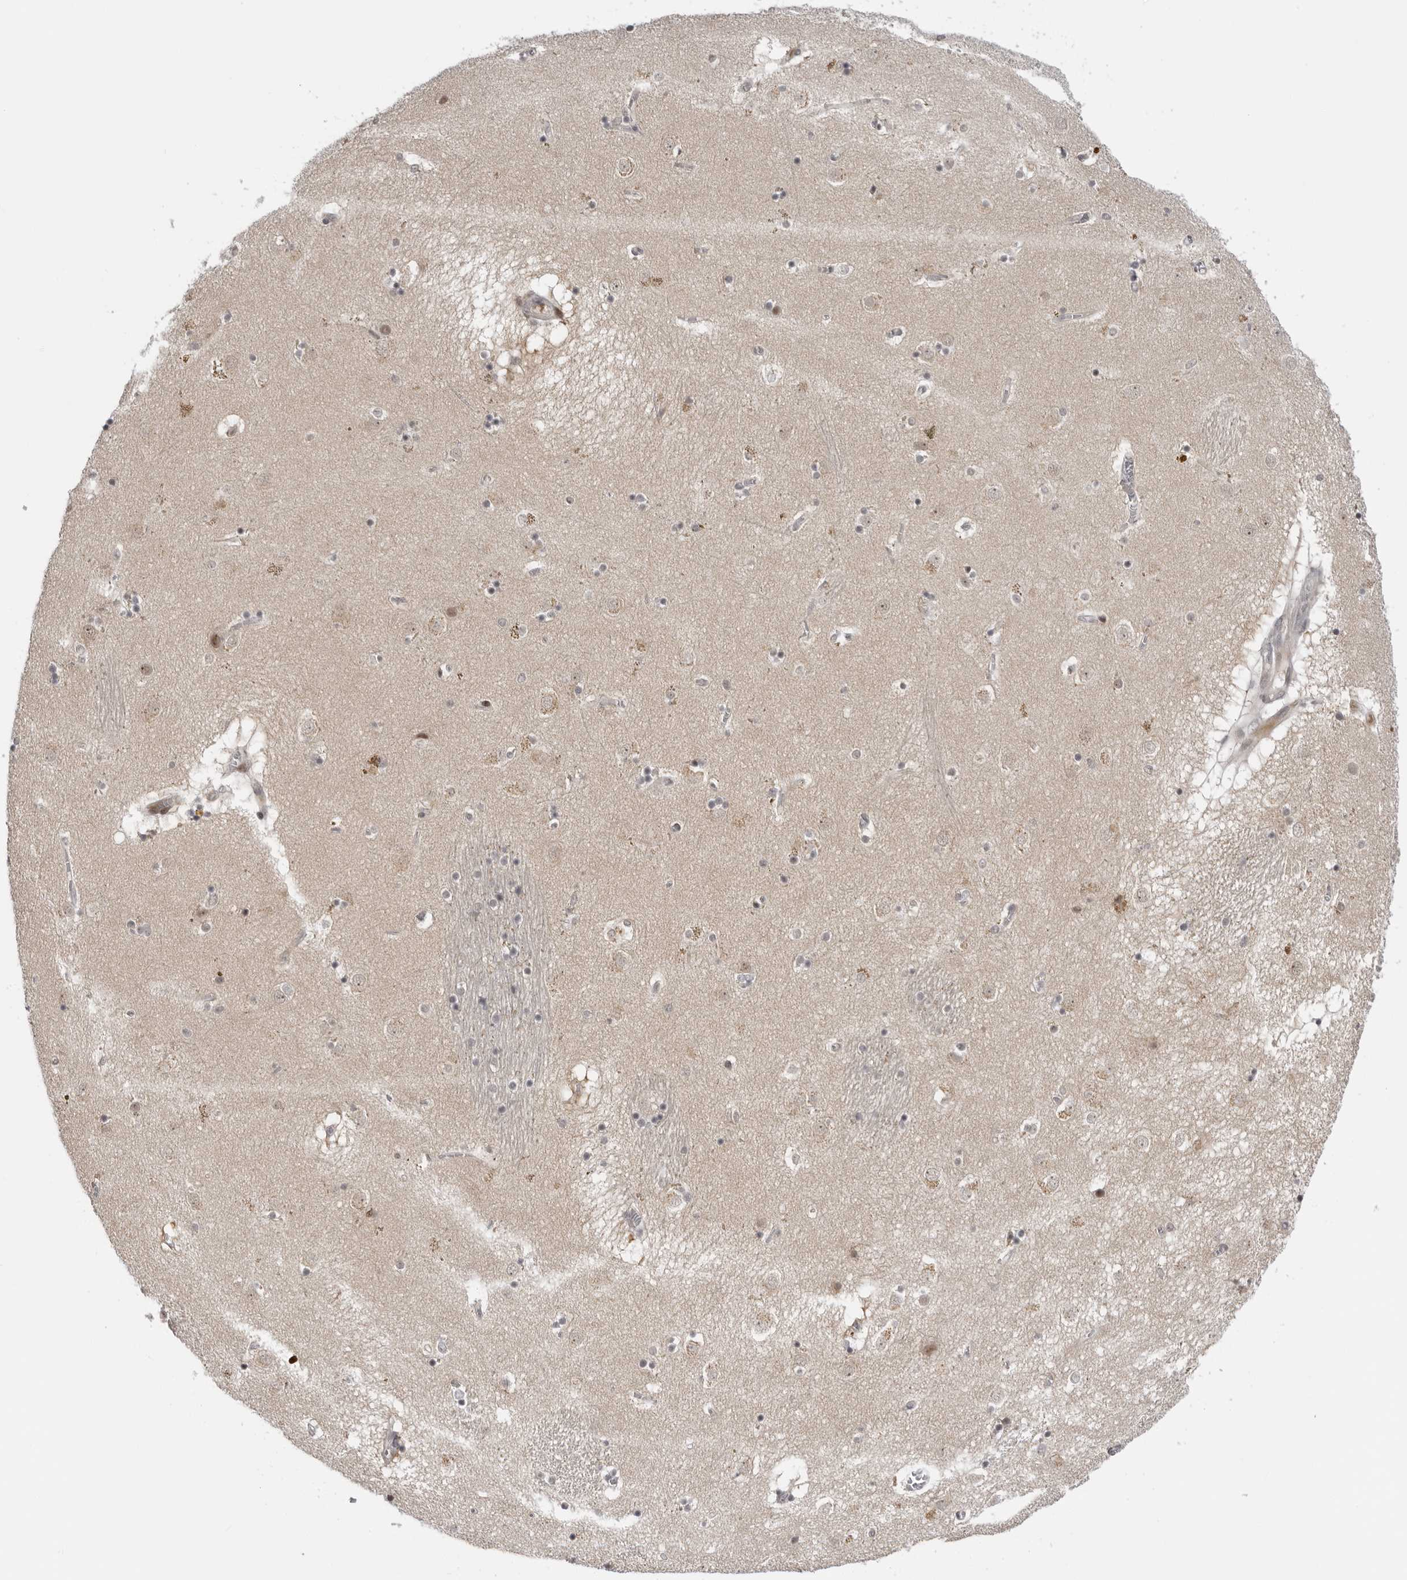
{"staining": {"intensity": "moderate", "quantity": "<25%", "location": "nuclear"}, "tissue": "caudate", "cell_type": "Glial cells", "image_type": "normal", "snomed": [{"axis": "morphology", "description": "Normal tissue, NOS"}, {"axis": "topography", "description": "Lateral ventricle wall"}], "caption": "Immunohistochemistry (DAB (3,3'-diaminobenzidine)) staining of normal human caudate demonstrates moderate nuclear protein staining in approximately <25% of glial cells. Using DAB (brown) and hematoxylin (blue) stains, captured at high magnification using brightfield microscopy.", "gene": "ALPK2", "patient": {"sex": "male", "age": 70}}